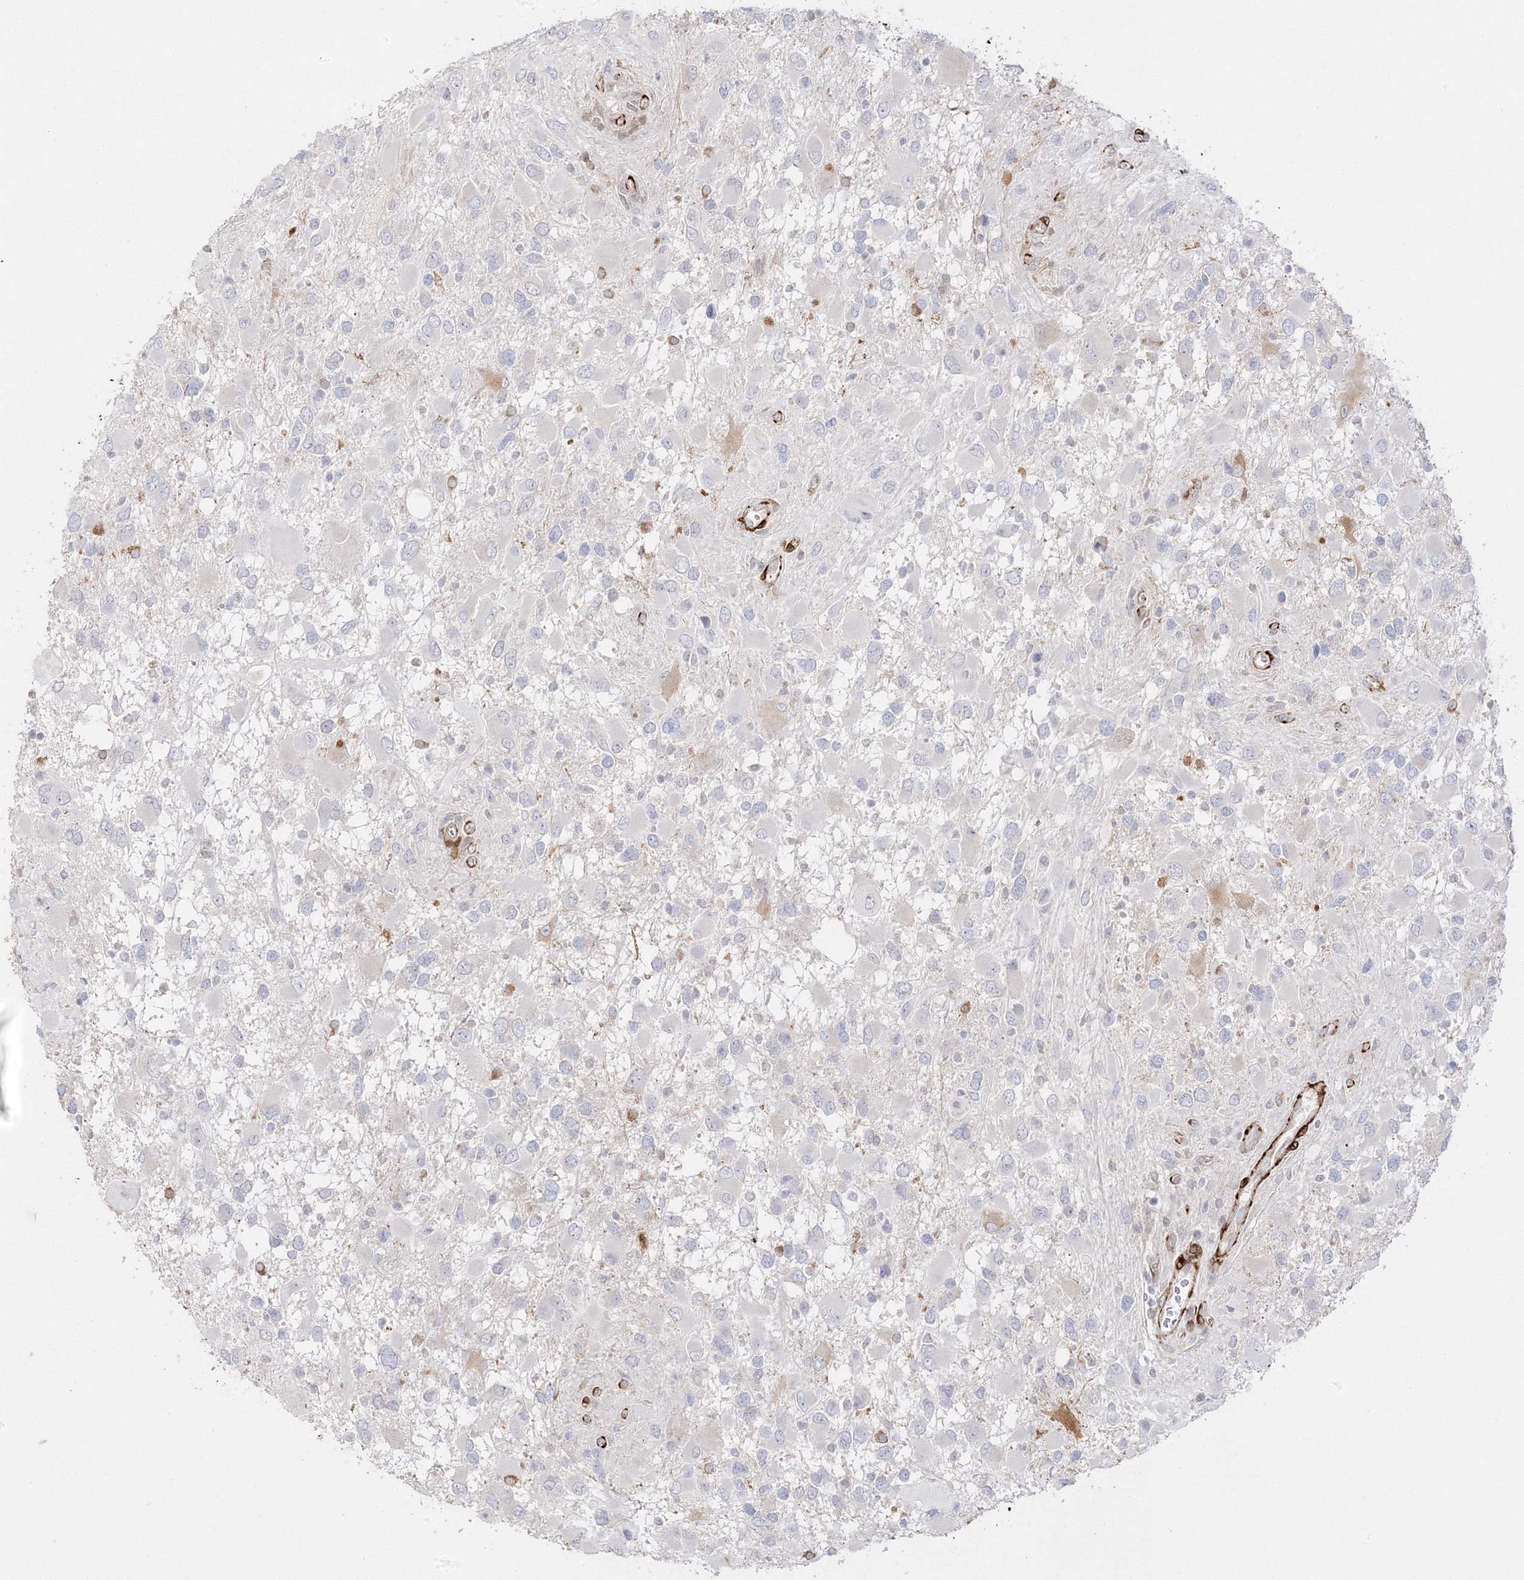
{"staining": {"intensity": "negative", "quantity": "none", "location": "none"}, "tissue": "glioma", "cell_type": "Tumor cells", "image_type": "cancer", "snomed": [{"axis": "morphology", "description": "Glioma, malignant, High grade"}, {"axis": "topography", "description": "Brain"}], "caption": "The histopathology image demonstrates no significant staining in tumor cells of malignant glioma (high-grade). (Immunohistochemistry (ihc), brightfield microscopy, high magnification).", "gene": "C2CD2", "patient": {"sex": "male", "age": 53}}